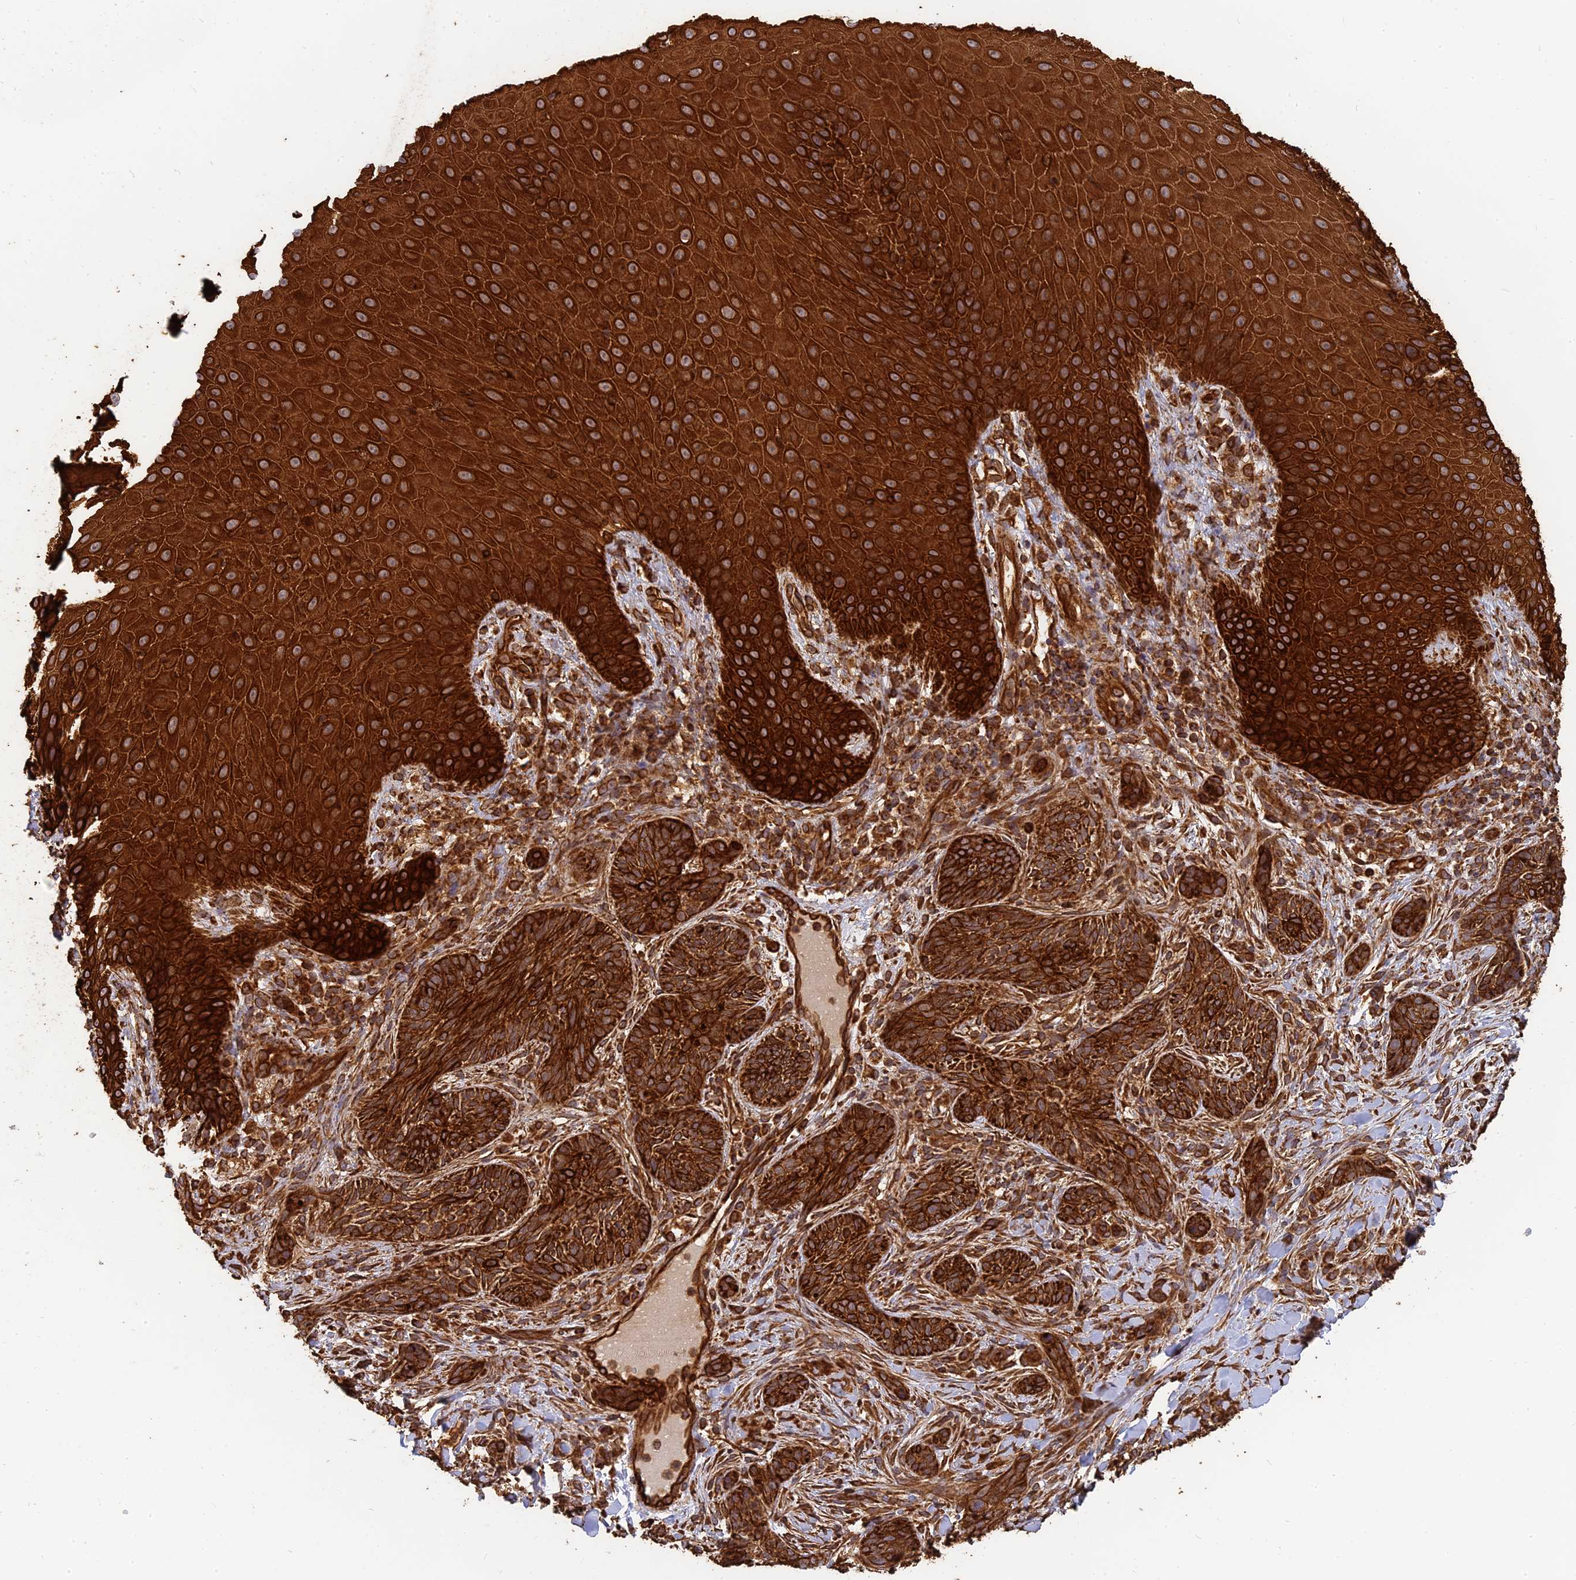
{"staining": {"intensity": "strong", "quantity": ">75%", "location": "cytoplasmic/membranous"}, "tissue": "skin", "cell_type": "Epidermal cells", "image_type": "normal", "snomed": [{"axis": "morphology", "description": "Normal tissue, NOS"}, {"axis": "morphology", "description": "Neoplasm, malignant, NOS"}, {"axis": "topography", "description": "Anal"}], "caption": "IHC staining of unremarkable skin, which shows high levels of strong cytoplasmic/membranous expression in approximately >75% of epidermal cells indicating strong cytoplasmic/membranous protein positivity. The staining was performed using DAB (brown) for protein detection and nuclei were counterstained in hematoxylin (blue).", "gene": "DSTYK", "patient": {"sex": "male", "age": 47}}